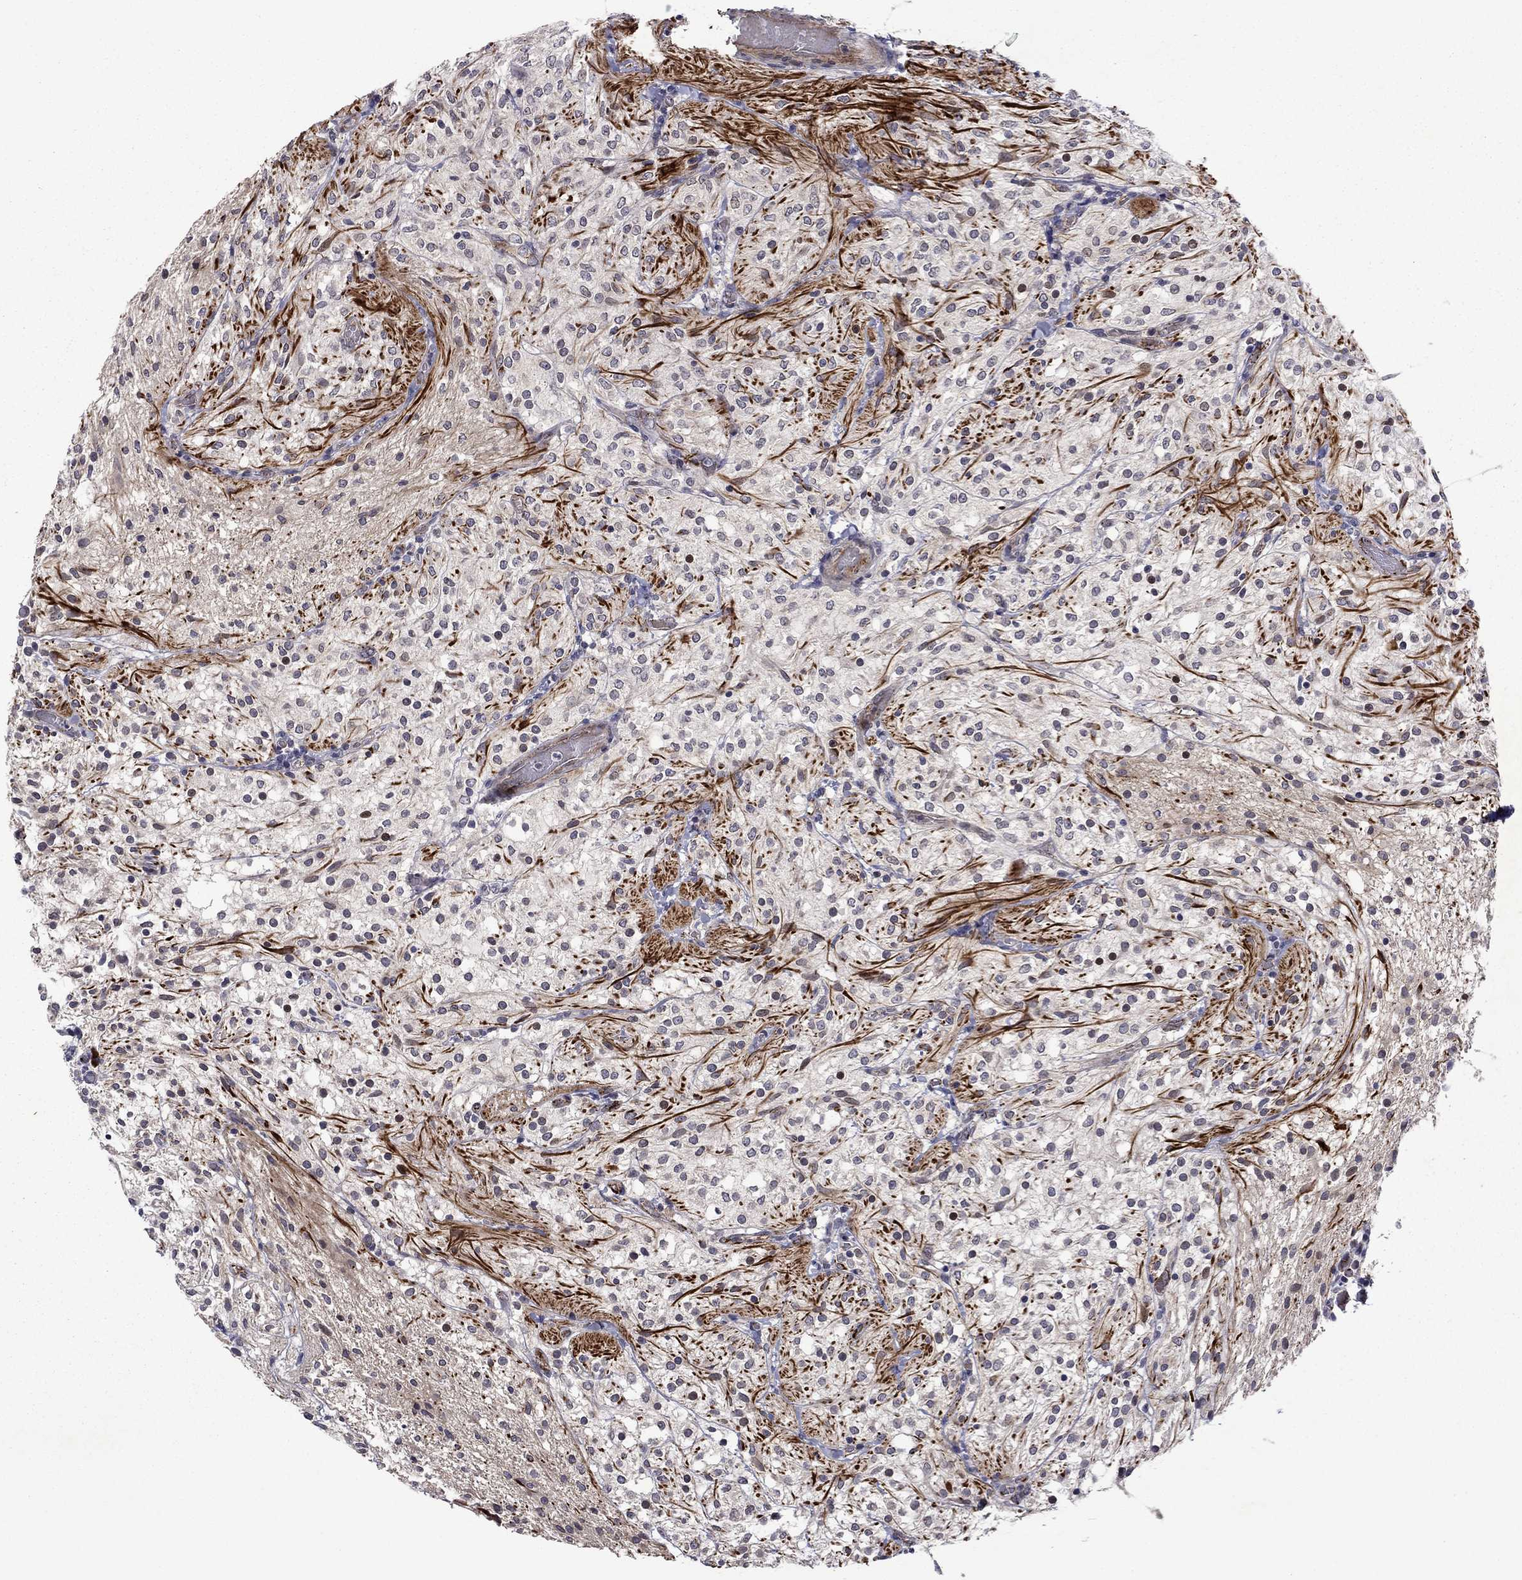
{"staining": {"intensity": "negative", "quantity": "none", "location": "none"}, "tissue": "glioma", "cell_type": "Tumor cells", "image_type": "cancer", "snomed": [{"axis": "morphology", "description": "Glioma, malignant, Low grade"}, {"axis": "topography", "description": "Brain"}], "caption": "Low-grade glioma (malignant) stained for a protein using IHC exhibits no positivity tumor cells.", "gene": "SLITRK1", "patient": {"sex": "male", "age": 3}}